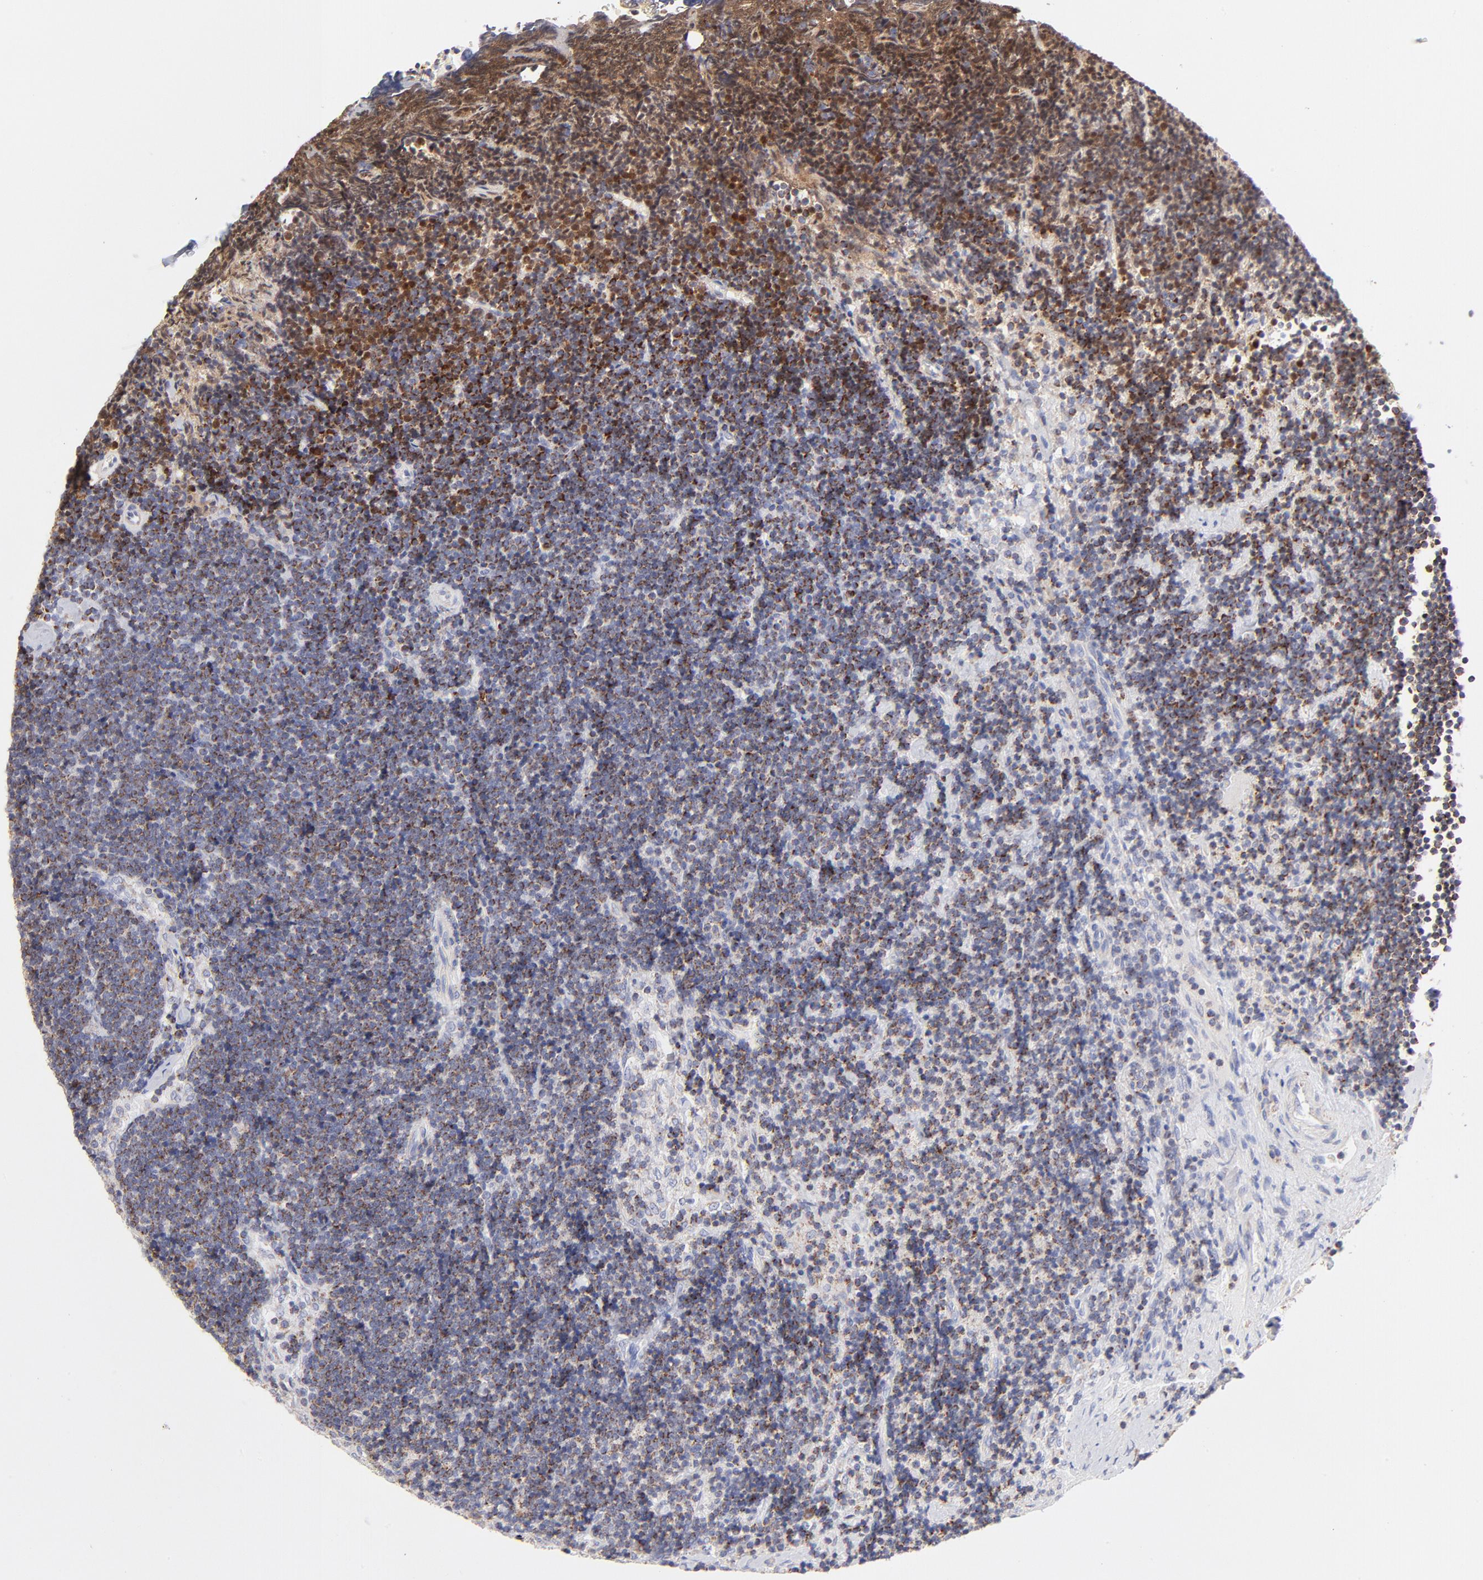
{"staining": {"intensity": "weak", "quantity": "25%-75%", "location": "cytoplasmic/membranous"}, "tissue": "lymph node", "cell_type": "Non-germinal center cells", "image_type": "normal", "snomed": [{"axis": "morphology", "description": "Normal tissue, NOS"}, {"axis": "topography", "description": "Lymph node"}], "caption": "This image demonstrates immunohistochemistry (IHC) staining of benign lymph node, with low weak cytoplasmic/membranous positivity in approximately 25%-75% of non-germinal center cells.", "gene": "TIMM8A", "patient": {"sex": "male", "age": 63}}